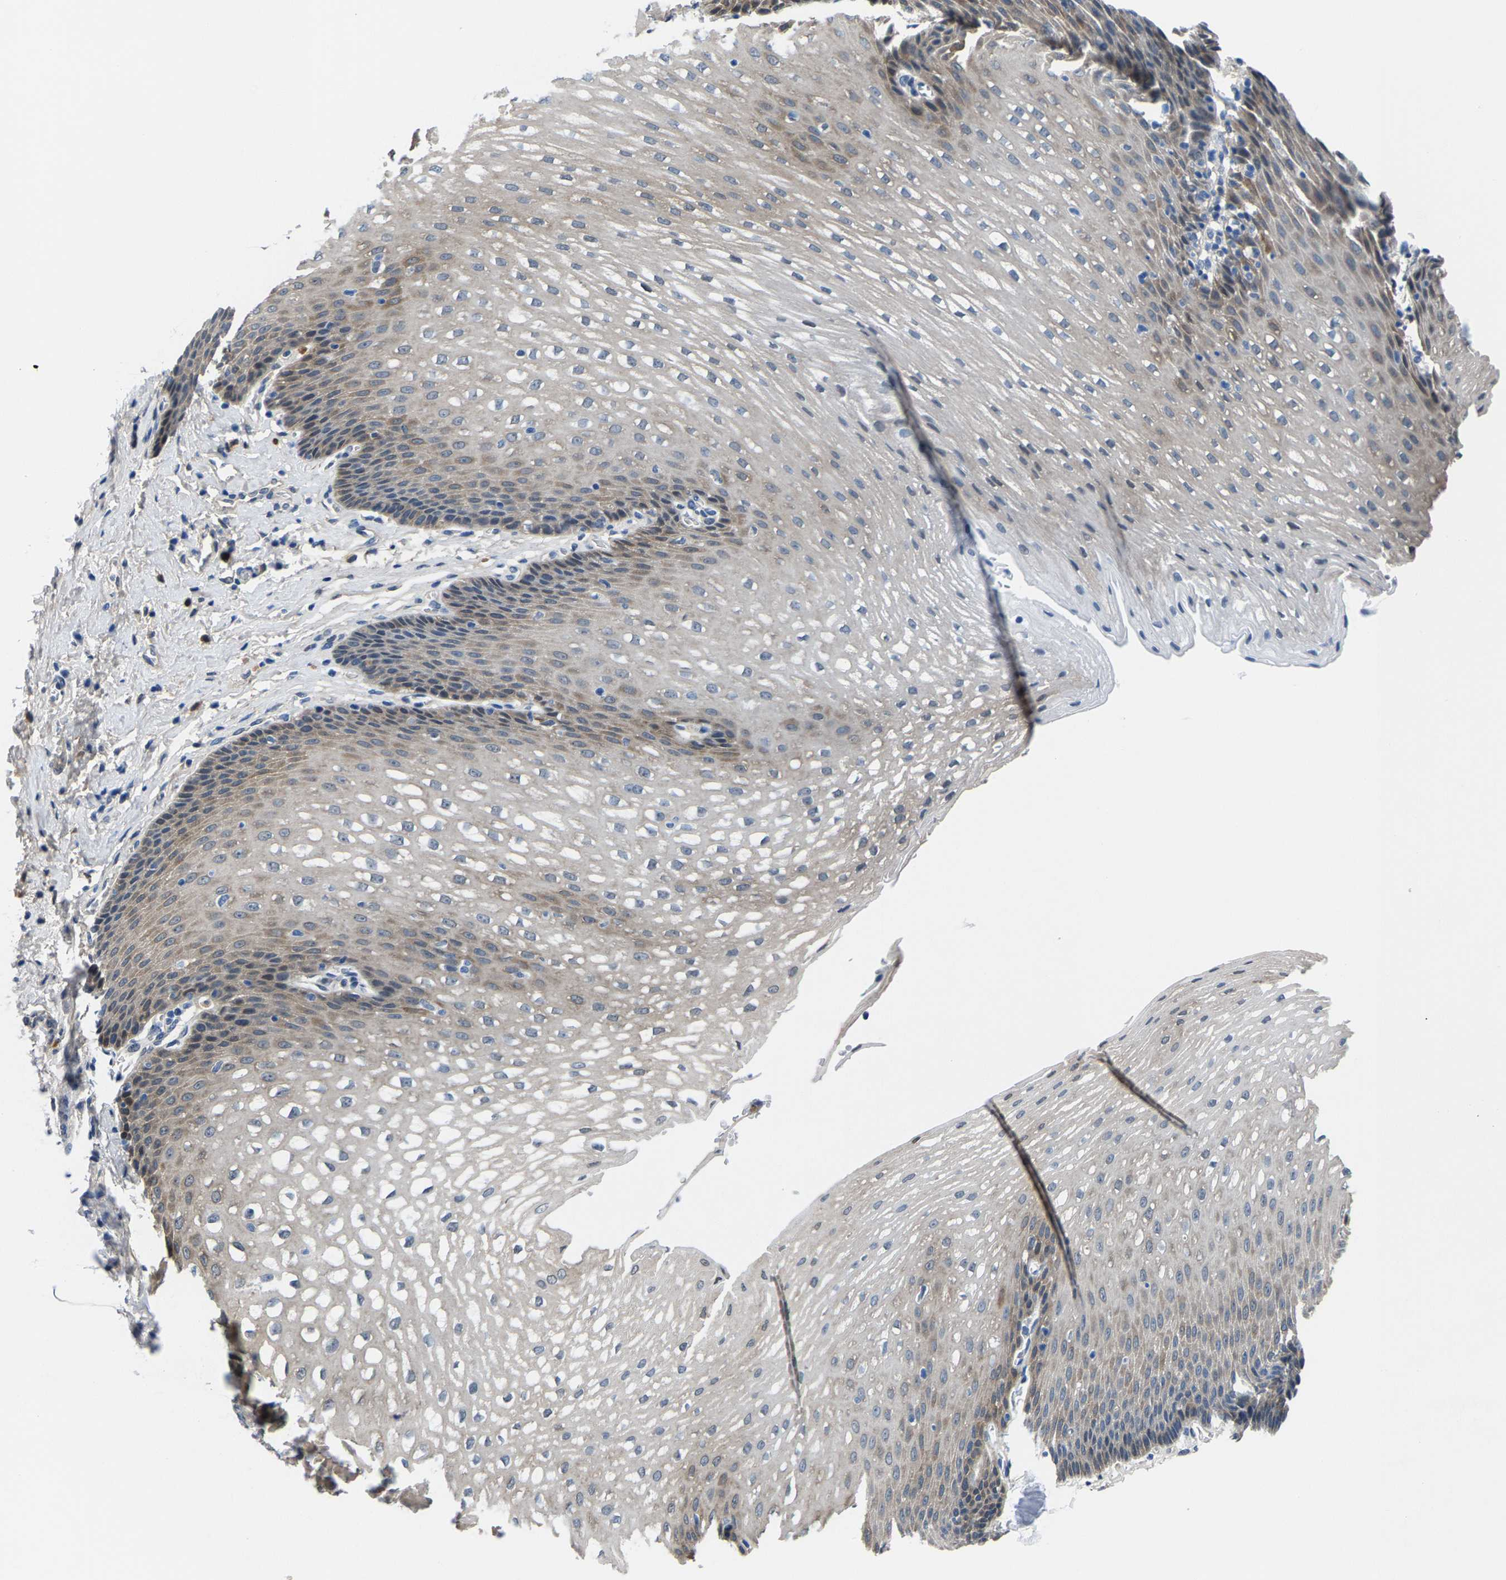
{"staining": {"intensity": "weak", "quantity": "25%-75%", "location": "cytoplasmic/membranous"}, "tissue": "esophagus", "cell_type": "Squamous epithelial cells", "image_type": "normal", "snomed": [{"axis": "morphology", "description": "Normal tissue, NOS"}, {"axis": "topography", "description": "Esophagus"}], "caption": "Immunohistochemistry (DAB) staining of normal human esophagus displays weak cytoplasmic/membranous protein positivity in about 25%-75% of squamous epithelial cells.", "gene": "SSH3", "patient": {"sex": "male", "age": 48}}